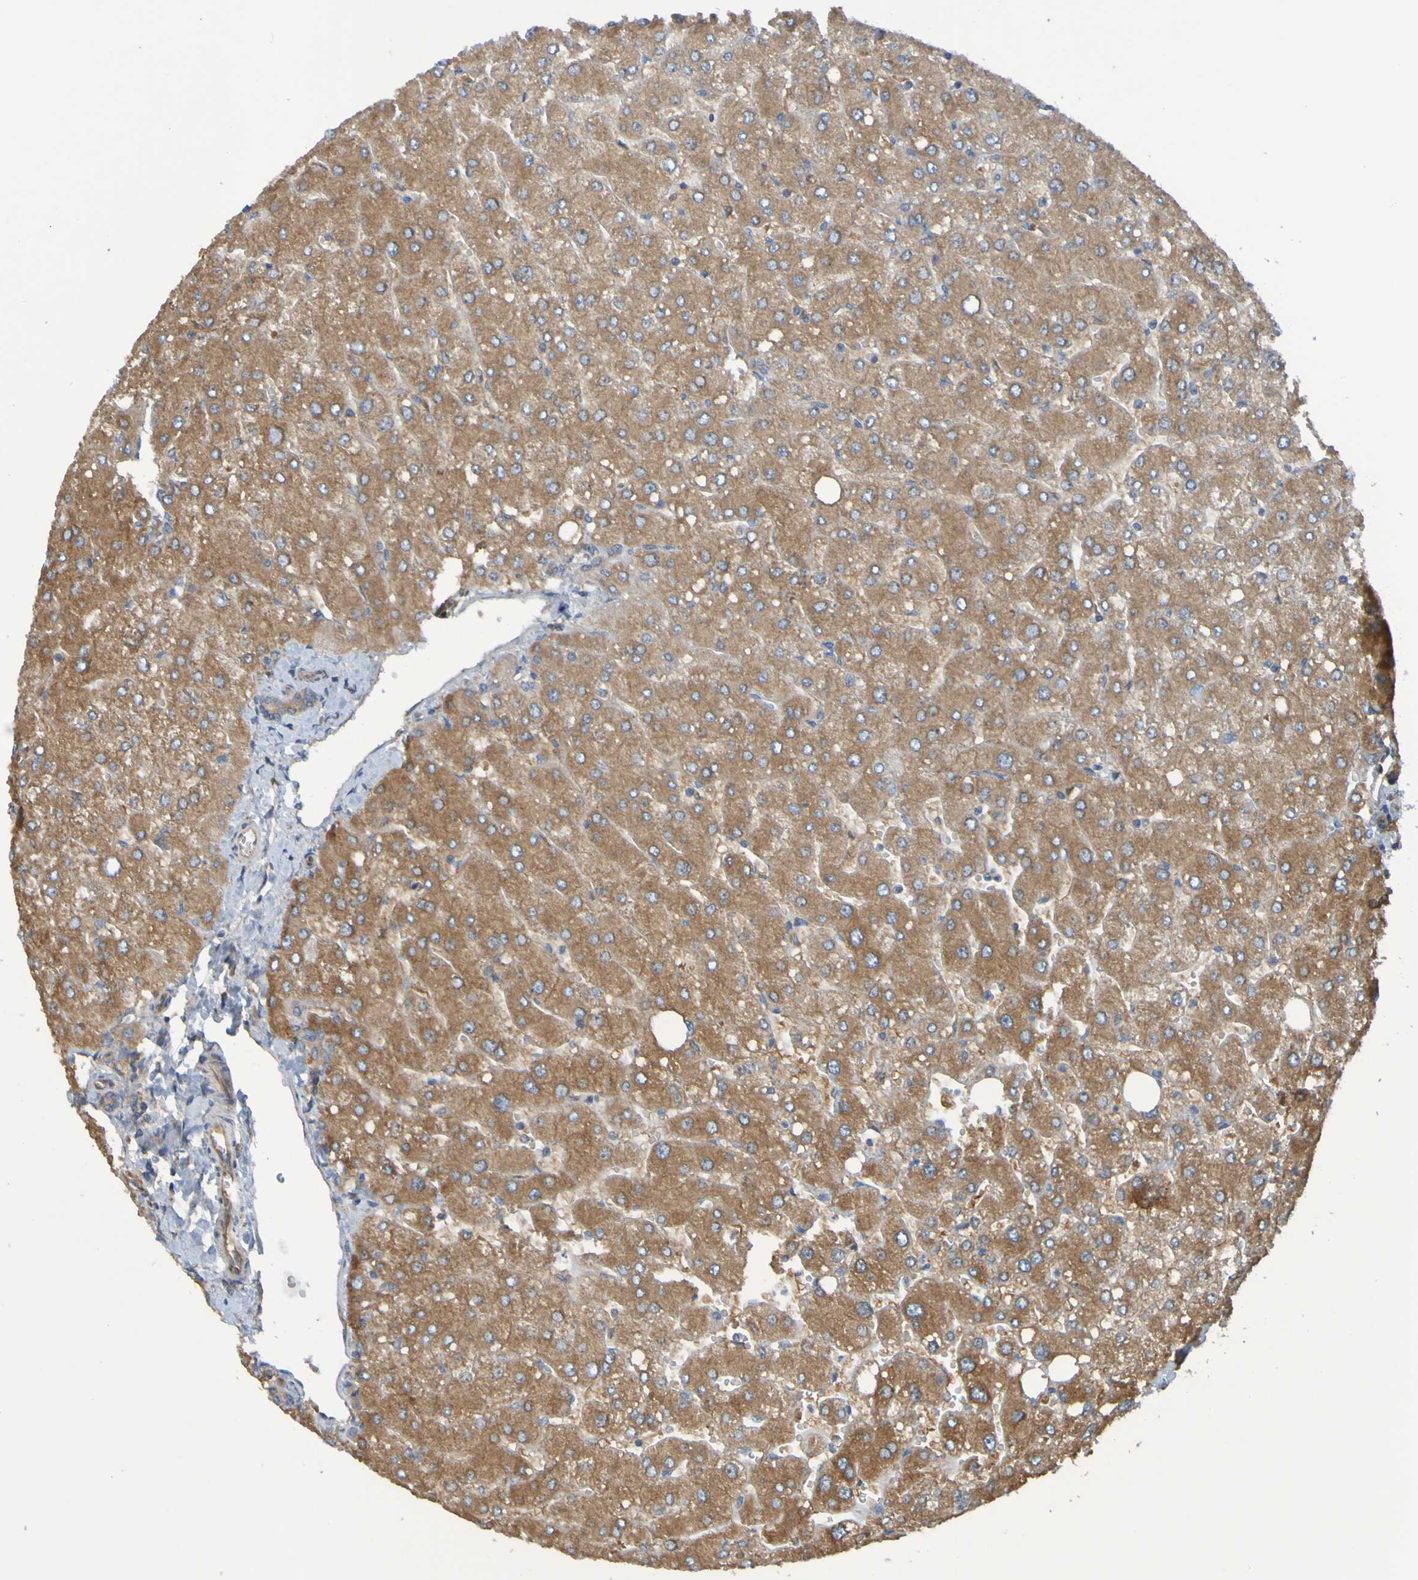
{"staining": {"intensity": "moderate", "quantity": ">75%", "location": "cytoplasmic/membranous"}, "tissue": "liver", "cell_type": "Cholangiocytes", "image_type": "normal", "snomed": [{"axis": "morphology", "description": "Normal tissue, NOS"}, {"axis": "topography", "description": "Liver"}], "caption": "This image reveals immunohistochemistry staining of benign liver, with medium moderate cytoplasmic/membranous positivity in about >75% of cholangiocytes.", "gene": "DNAJC4", "patient": {"sex": "male", "age": 55}}